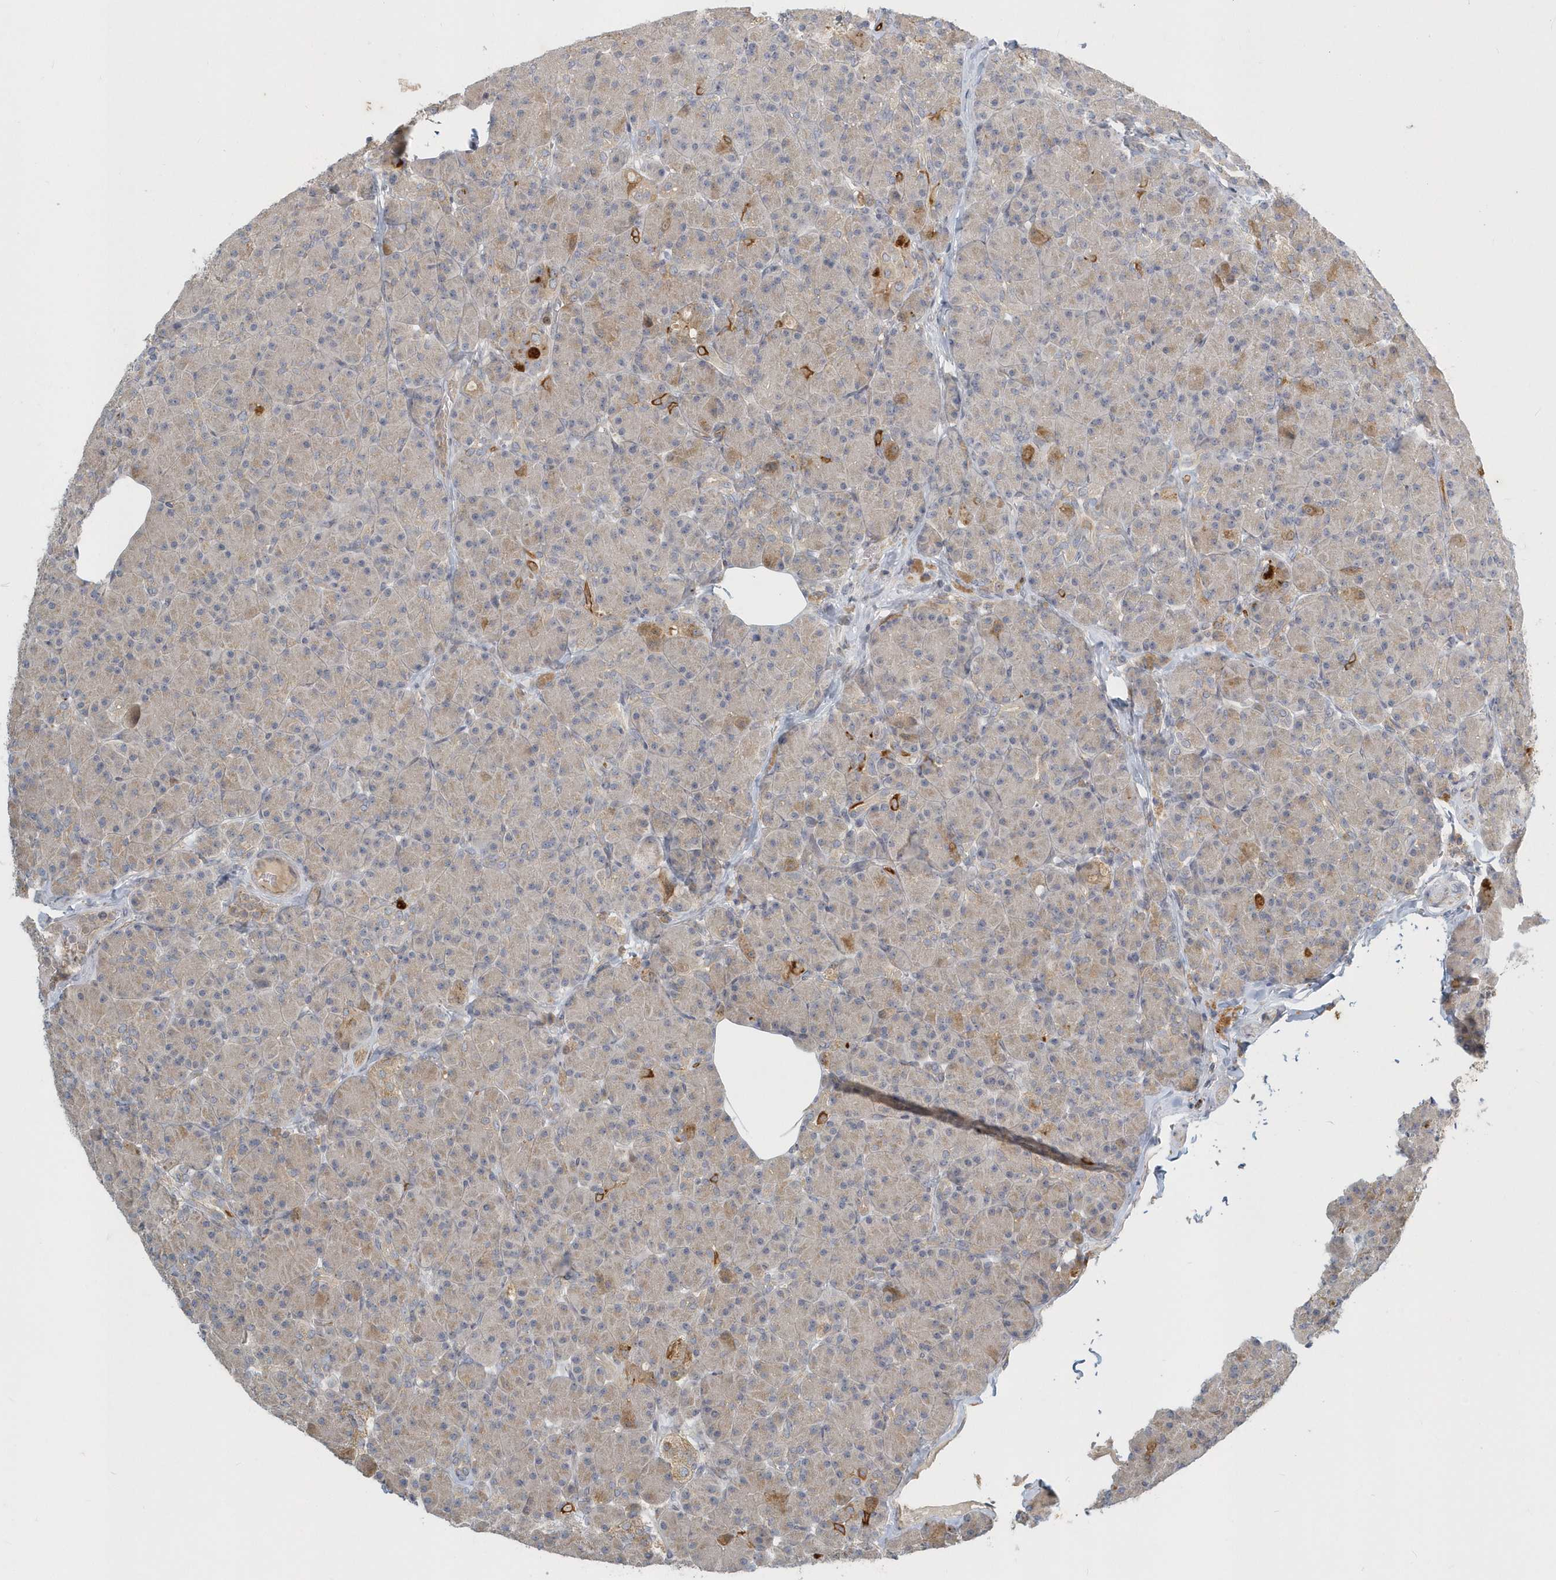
{"staining": {"intensity": "moderate", "quantity": "25%-75%", "location": "cytoplasmic/membranous"}, "tissue": "pancreas", "cell_type": "Exocrine glandular cells", "image_type": "normal", "snomed": [{"axis": "morphology", "description": "Normal tissue, NOS"}, {"axis": "topography", "description": "Pancreas"}], "caption": "Exocrine glandular cells exhibit medium levels of moderate cytoplasmic/membranous positivity in about 25%-75% of cells in normal pancreas. The staining was performed using DAB to visualize the protein expression in brown, while the nuclei were stained in blue with hematoxylin (Magnification: 20x).", "gene": "NAPB", "patient": {"sex": "female", "age": 43}}